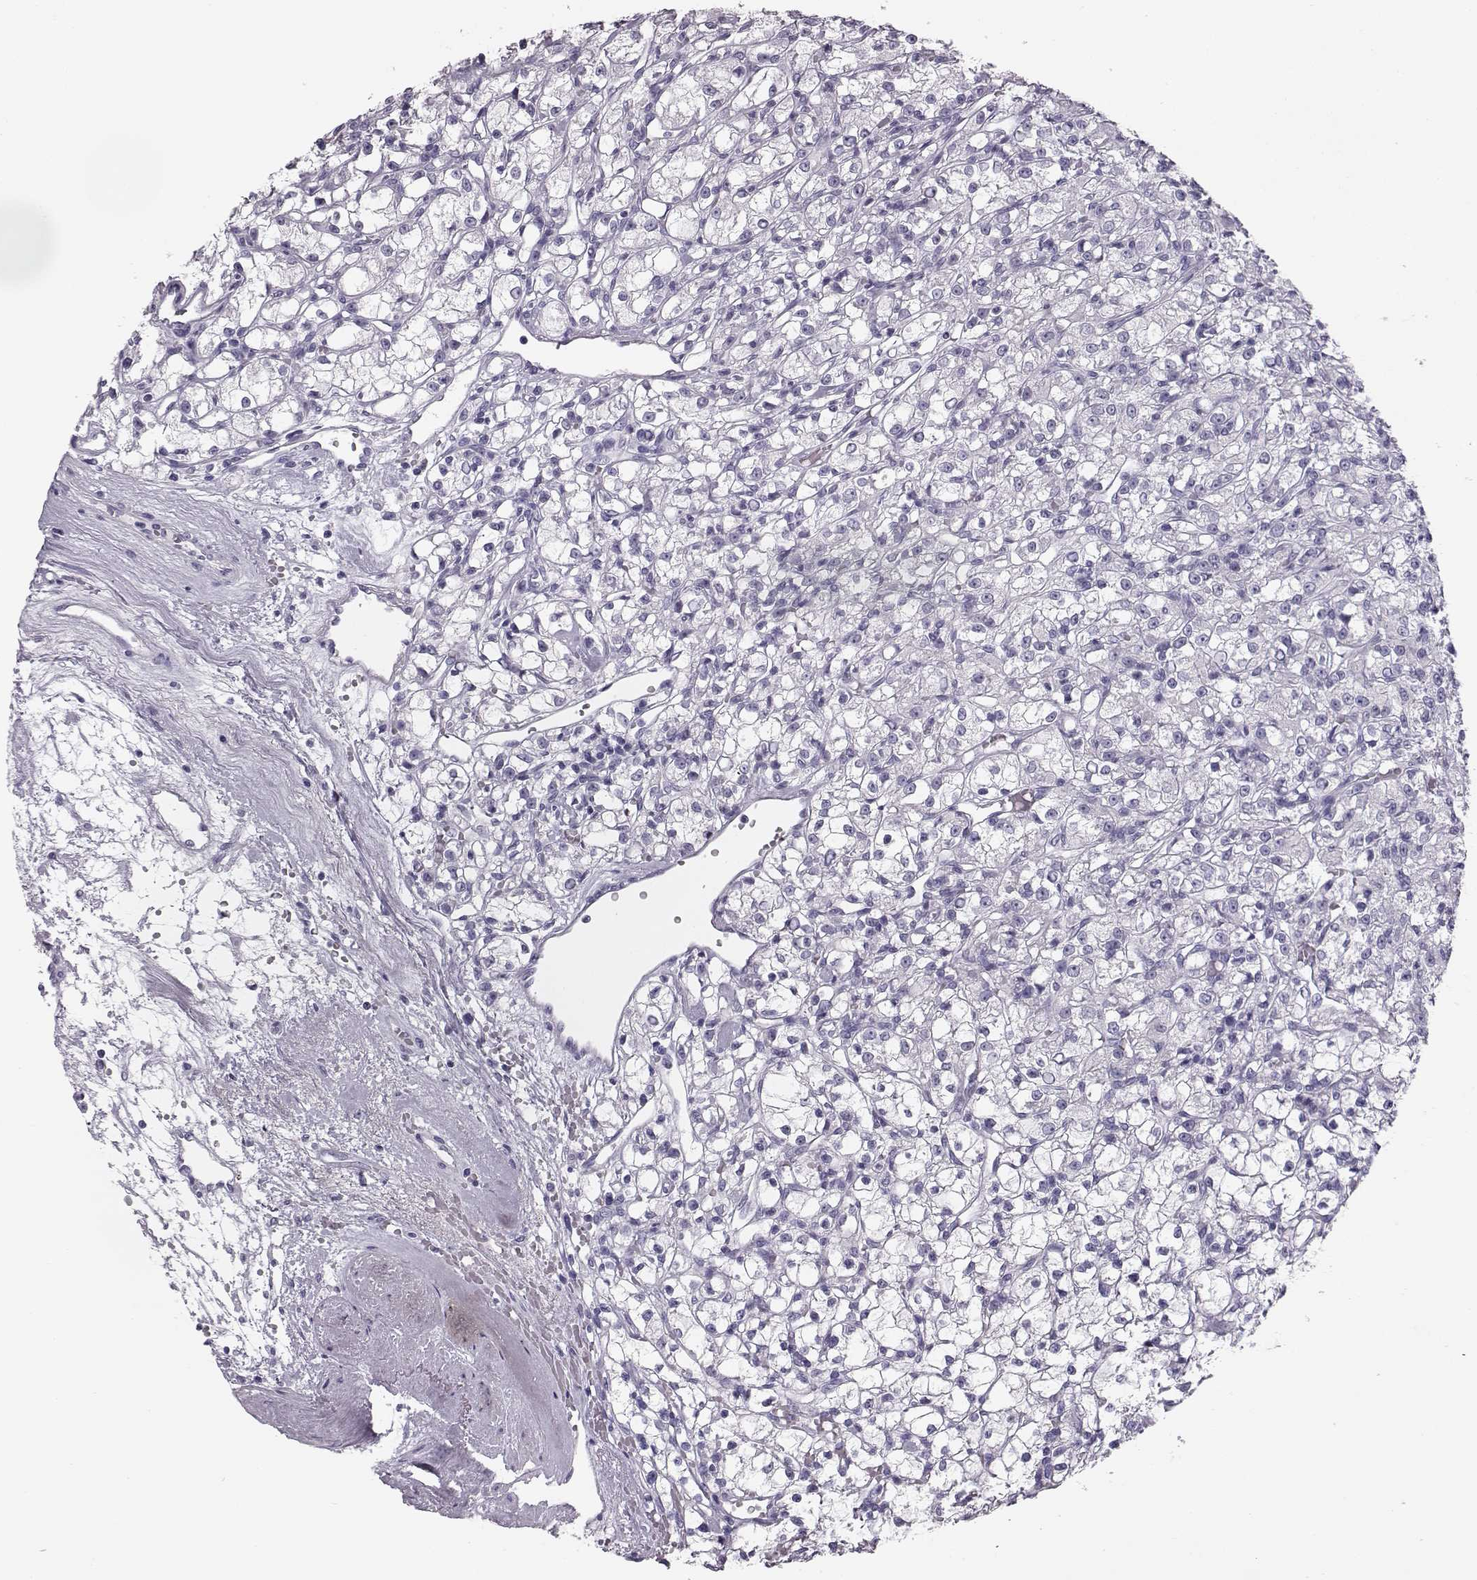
{"staining": {"intensity": "negative", "quantity": "none", "location": "none"}, "tissue": "renal cancer", "cell_type": "Tumor cells", "image_type": "cancer", "snomed": [{"axis": "morphology", "description": "Adenocarcinoma, NOS"}, {"axis": "topography", "description": "Kidney"}], "caption": "This is a image of immunohistochemistry staining of renal cancer, which shows no expression in tumor cells. (DAB (3,3'-diaminobenzidine) immunohistochemistry with hematoxylin counter stain).", "gene": "BFSP2", "patient": {"sex": "female", "age": 59}}